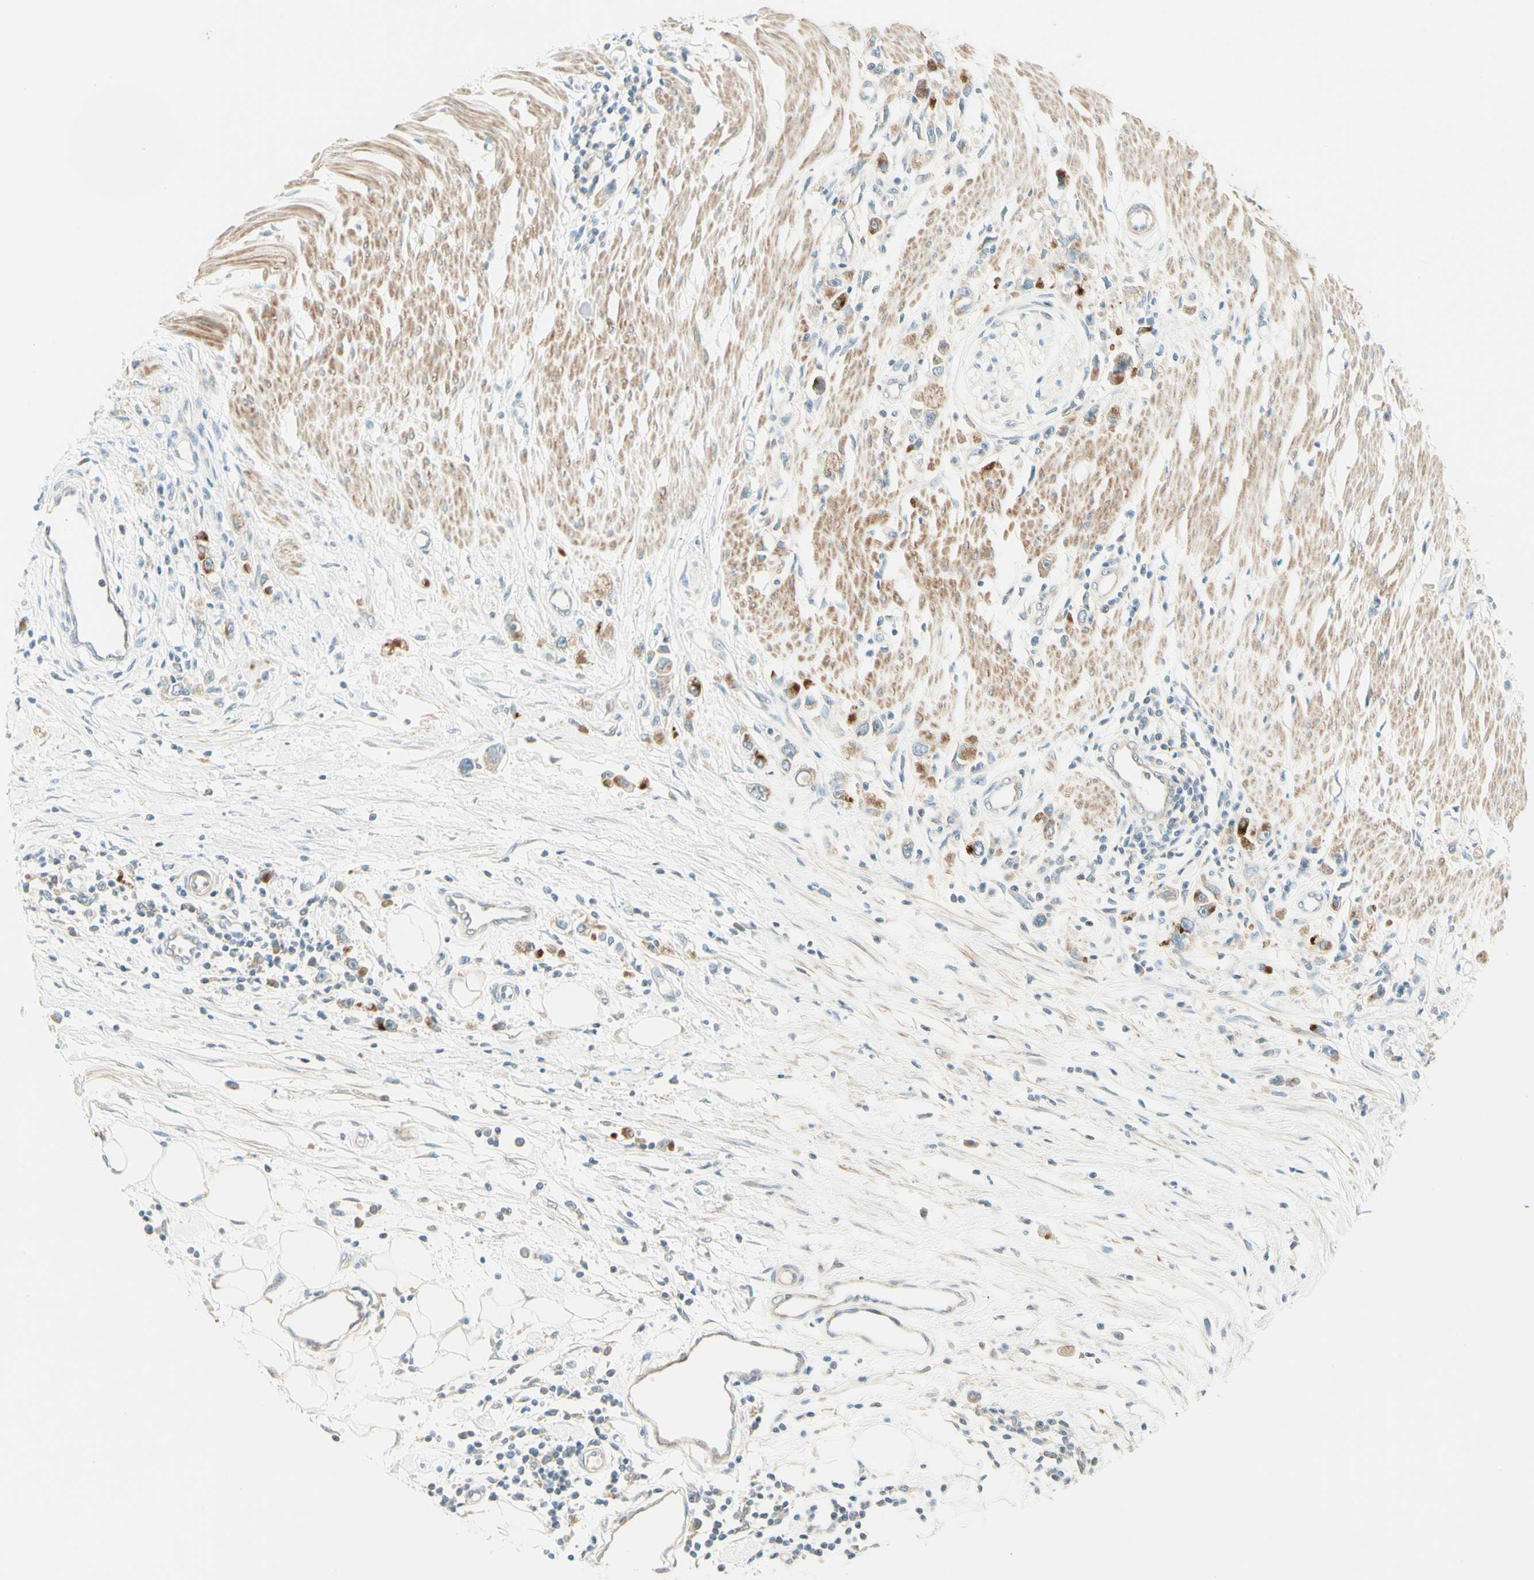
{"staining": {"intensity": "moderate", "quantity": "25%-75%", "location": "cytoplasmic/membranous"}, "tissue": "stomach cancer", "cell_type": "Tumor cells", "image_type": "cancer", "snomed": [{"axis": "morphology", "description": "Adenocarcinoma, NOS"}, {"axis": "topography", "description": "Stomach"}], "caption": "Approximately 25%-75% of tumor cells in human adenocarcinoma (stomach) exhibit moderate cytoplasmic/membranous protein expression as visualized by brown immunohistochemical staining.", "gene": "PROM1", "patient": {"sex": "female", "age": 59}}